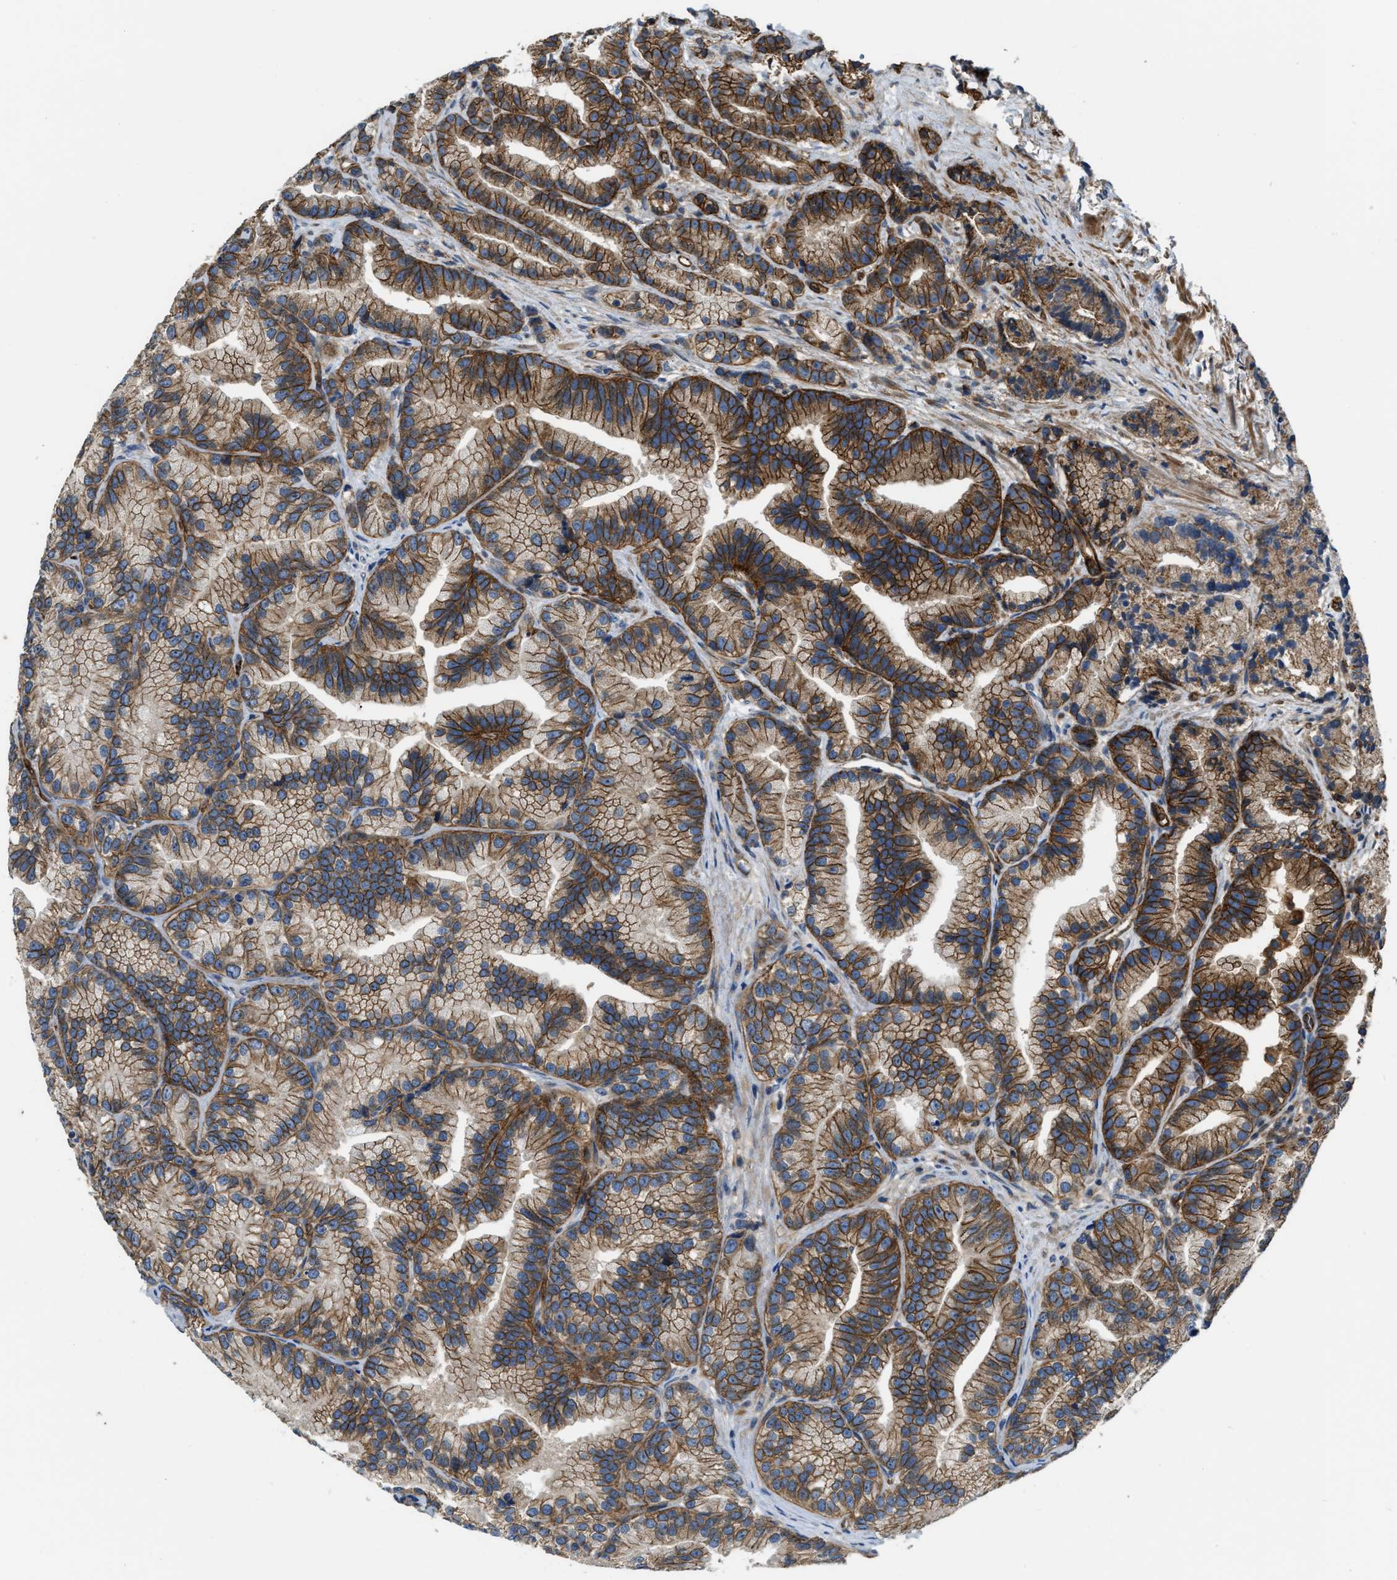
{"staining": {"intensity": "strong", "quantity": ">75%", "location": "cytoplasmic/membranous"}, "tissue": "prostate cancer", "cell_type": "Tumor cells", "image_type": "cancer", "snomed": [{"axis": "morphology", "description": "Adenocarcinoma, Low grade"}, {"axis": "topography", "description": "Prostate"}], "caption": "Protein staining demonstrates strong cytoplasmic/membranous staining in approximately >75% of tumor cells in prostate cancer (adenocarcinoma (low-grade)).", "gene": "ERC1", "patient": {"sex": "male", "age": 89}}